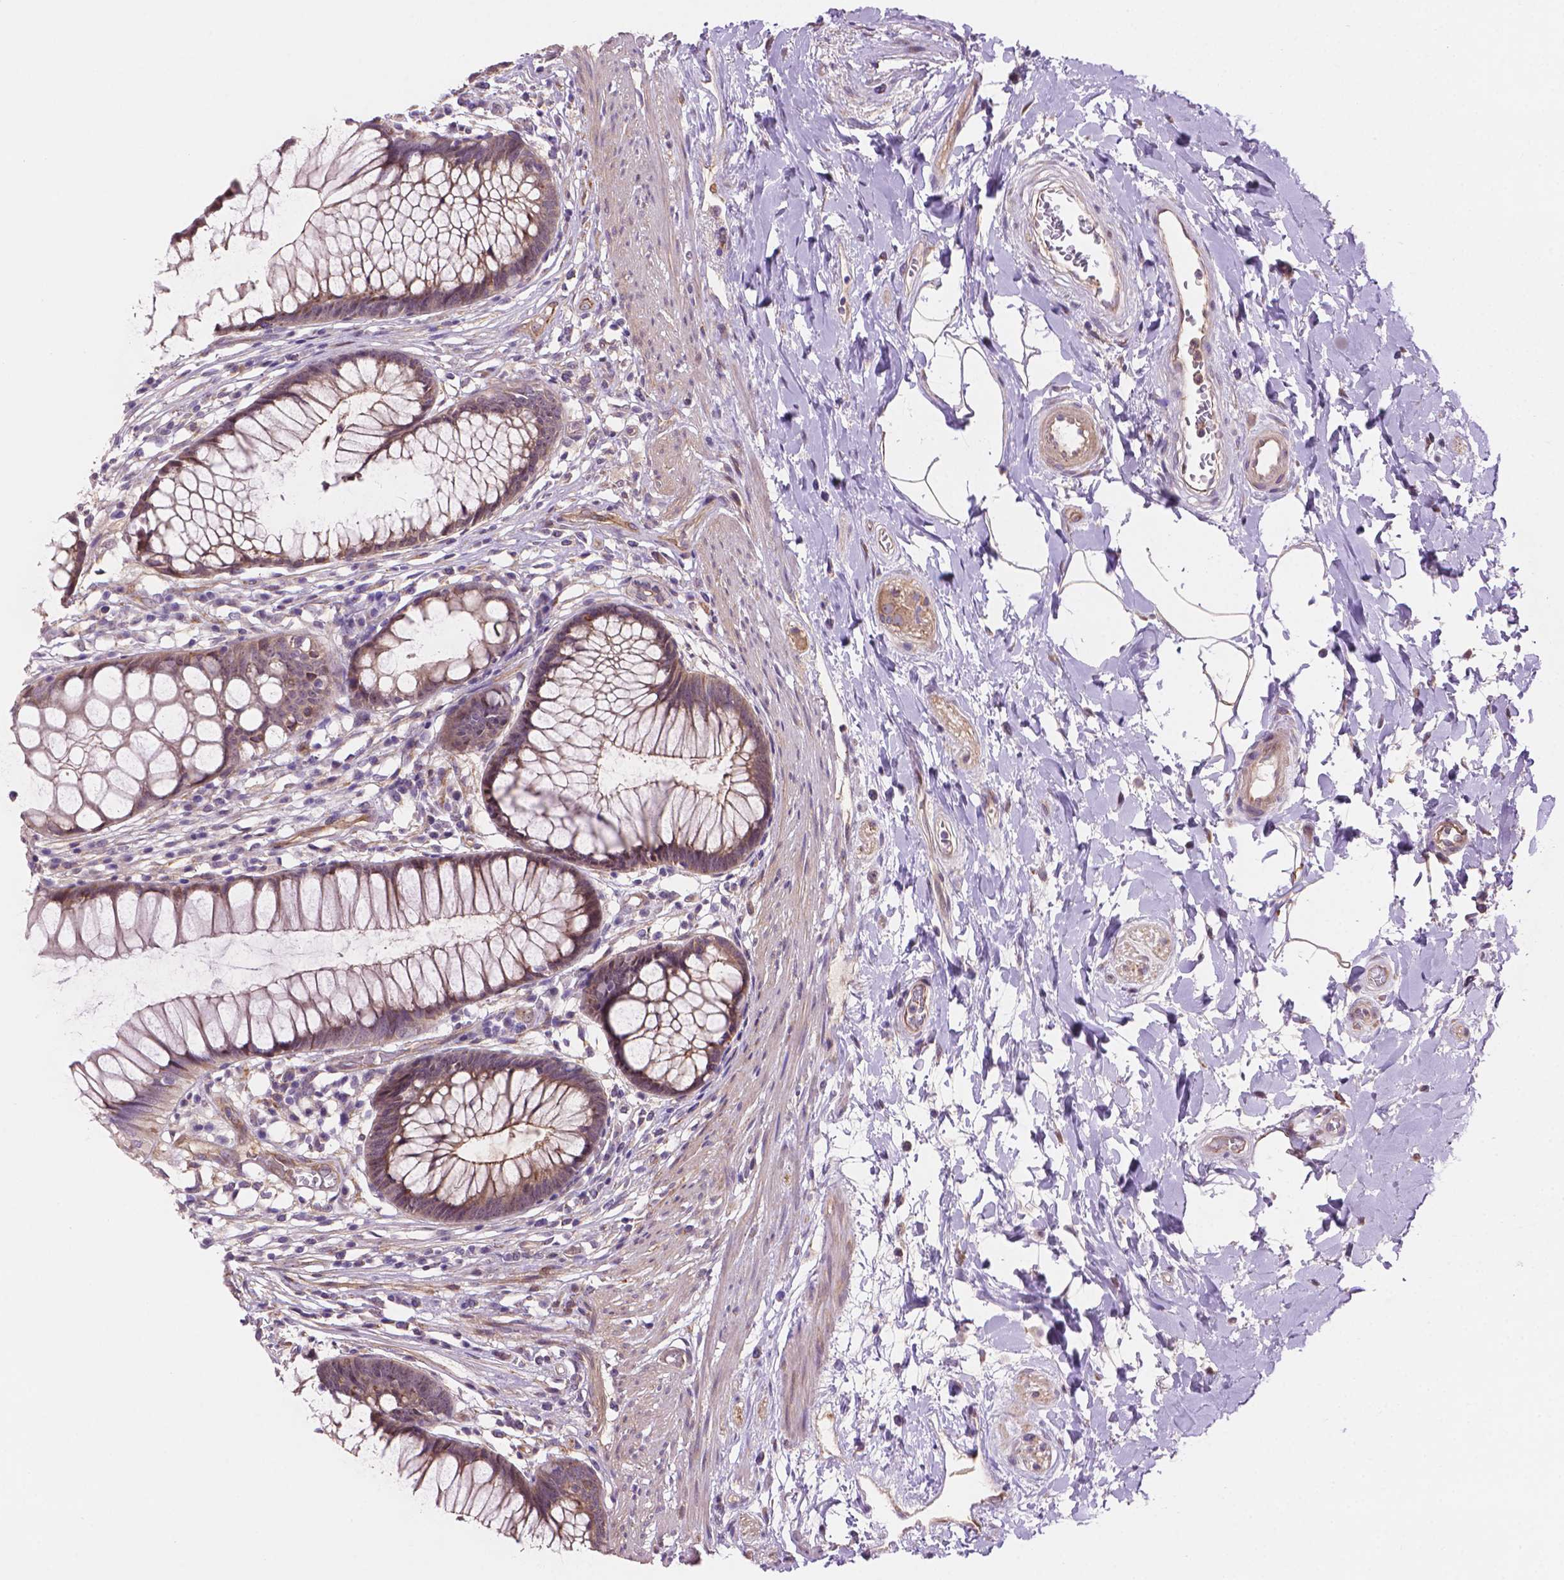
{"staining": {"intensity": "moderate", "quantity": ">75%", "location": "cytoplasmic/membranous"}, "tissue": "rectum", "cell_type": "Glandular cells", "image_type": "normal", "snomed": [{"axis": "morphology", "description": "Normal tissue, NOS"}, {"axis": "topography", "description": "Smooth muscle"}, {"axis": "topography", "description": "Rectum"}], "caption": "Brown immunohistochemical staining in unremarkable rectum demonstrates moderate cytoplasmic/membranous staining in about >75% of glandular cells.", "gene": "AMMECR1L", "patient": {"sex": "male", "age": 53}}